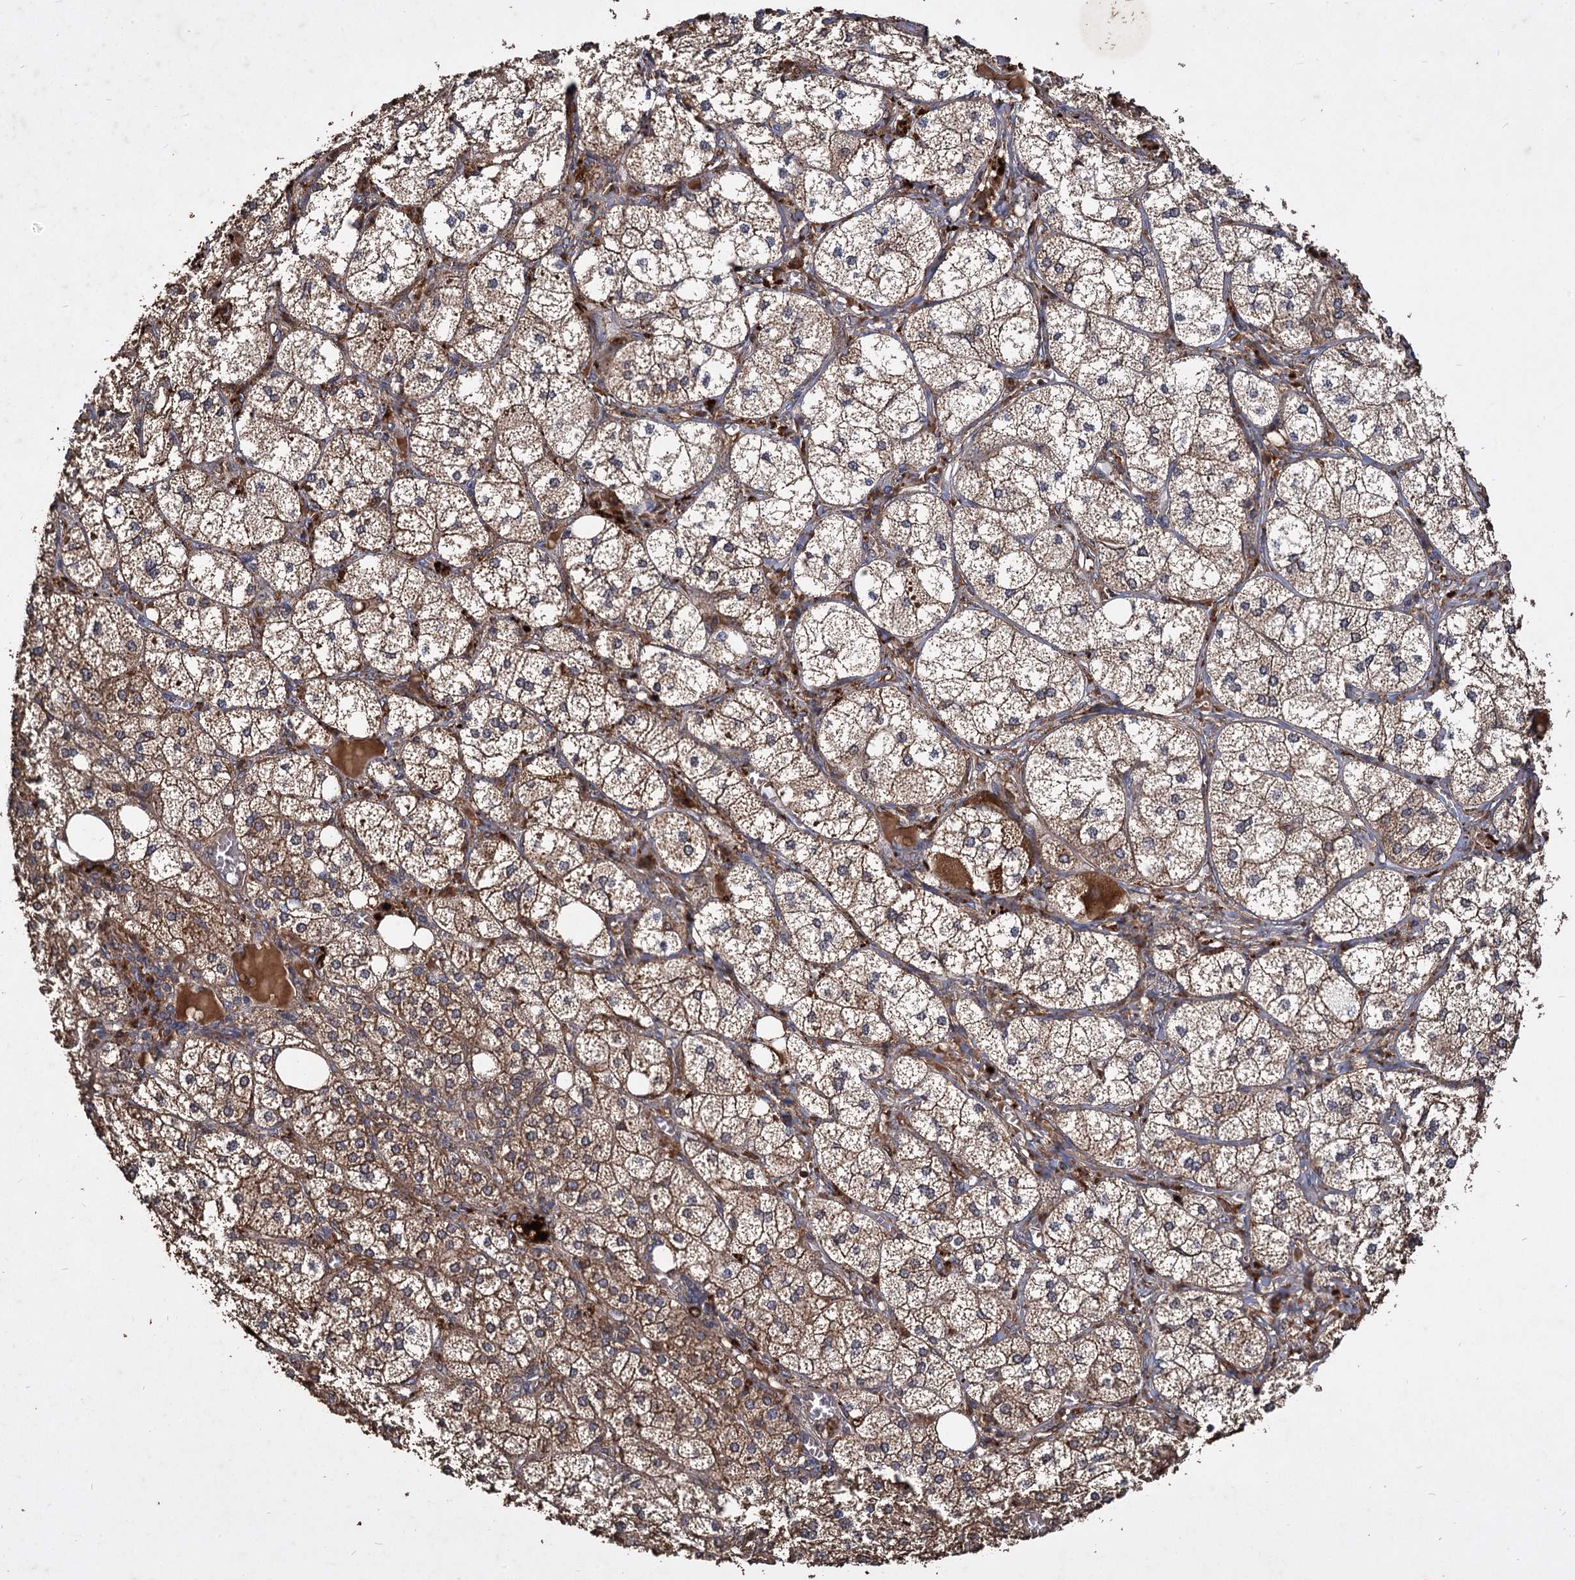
{"staining": {"intensity": "strong", "quantity": ">75%", "location": "cytoplasmic/membranous"}, "tissue": "adrenal gland", "cell_type": "Glandular cells", "image_type": "normal", "snomed": [{"axis": "morphology", "description": "Normal tissue, NOS"}, {"axis": "topography", "description": "Adrenal gland"}], "caption": "Immunohistochemical staining of unremarkable human adrenal gland demonstrates strong cytoplasmic/membranous protein positivity in about >75% of glandular cells. The protein of interest is stained brown, and the nuclei are stained in blue (DAB (3,3'-diaminobenzidine) IHC with brightfield microscopy, high magnification).", "gene": "GCLC", "patient": {"sex": "female", "age": 61}}